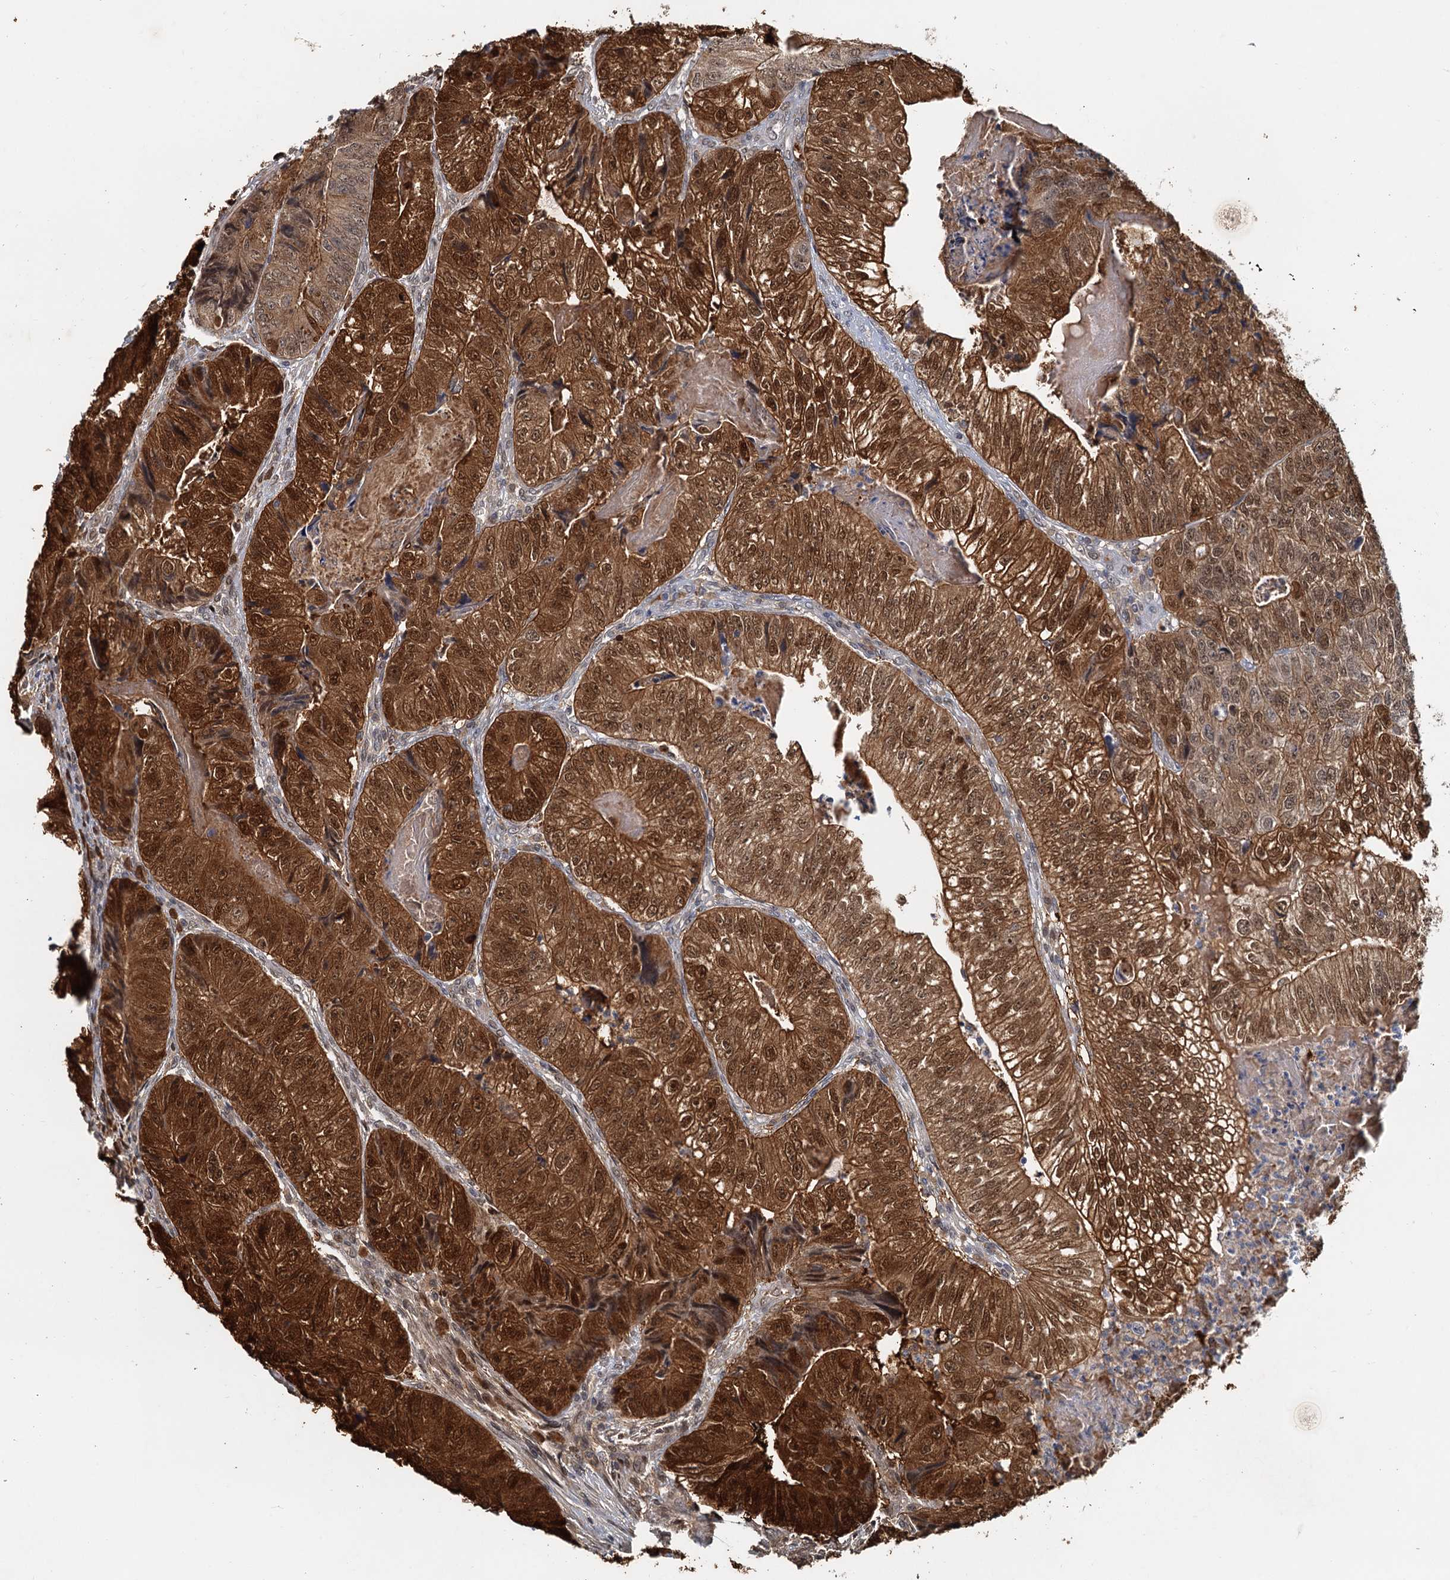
{"staining": {"intensity": "strong", "quantity": ">75%", "location": "cytoplasmic/membranous,nuclear"}, "tissue": "colorectal cancer", "cell_type": "Tumor cells", "image_type": "cancer", "snomed": [{"axis": "morphology", "description": "Adenocarcinoma, NOS"}, {"axis": "topography", "description": "Colon"}], "caption": "Adenocarcinoma (colorectal) stained with a protein marker demonstrates strong staining in tumor cells.", "gene": "SPINDOC", "patient": {"sex": "female", "age": 67}}